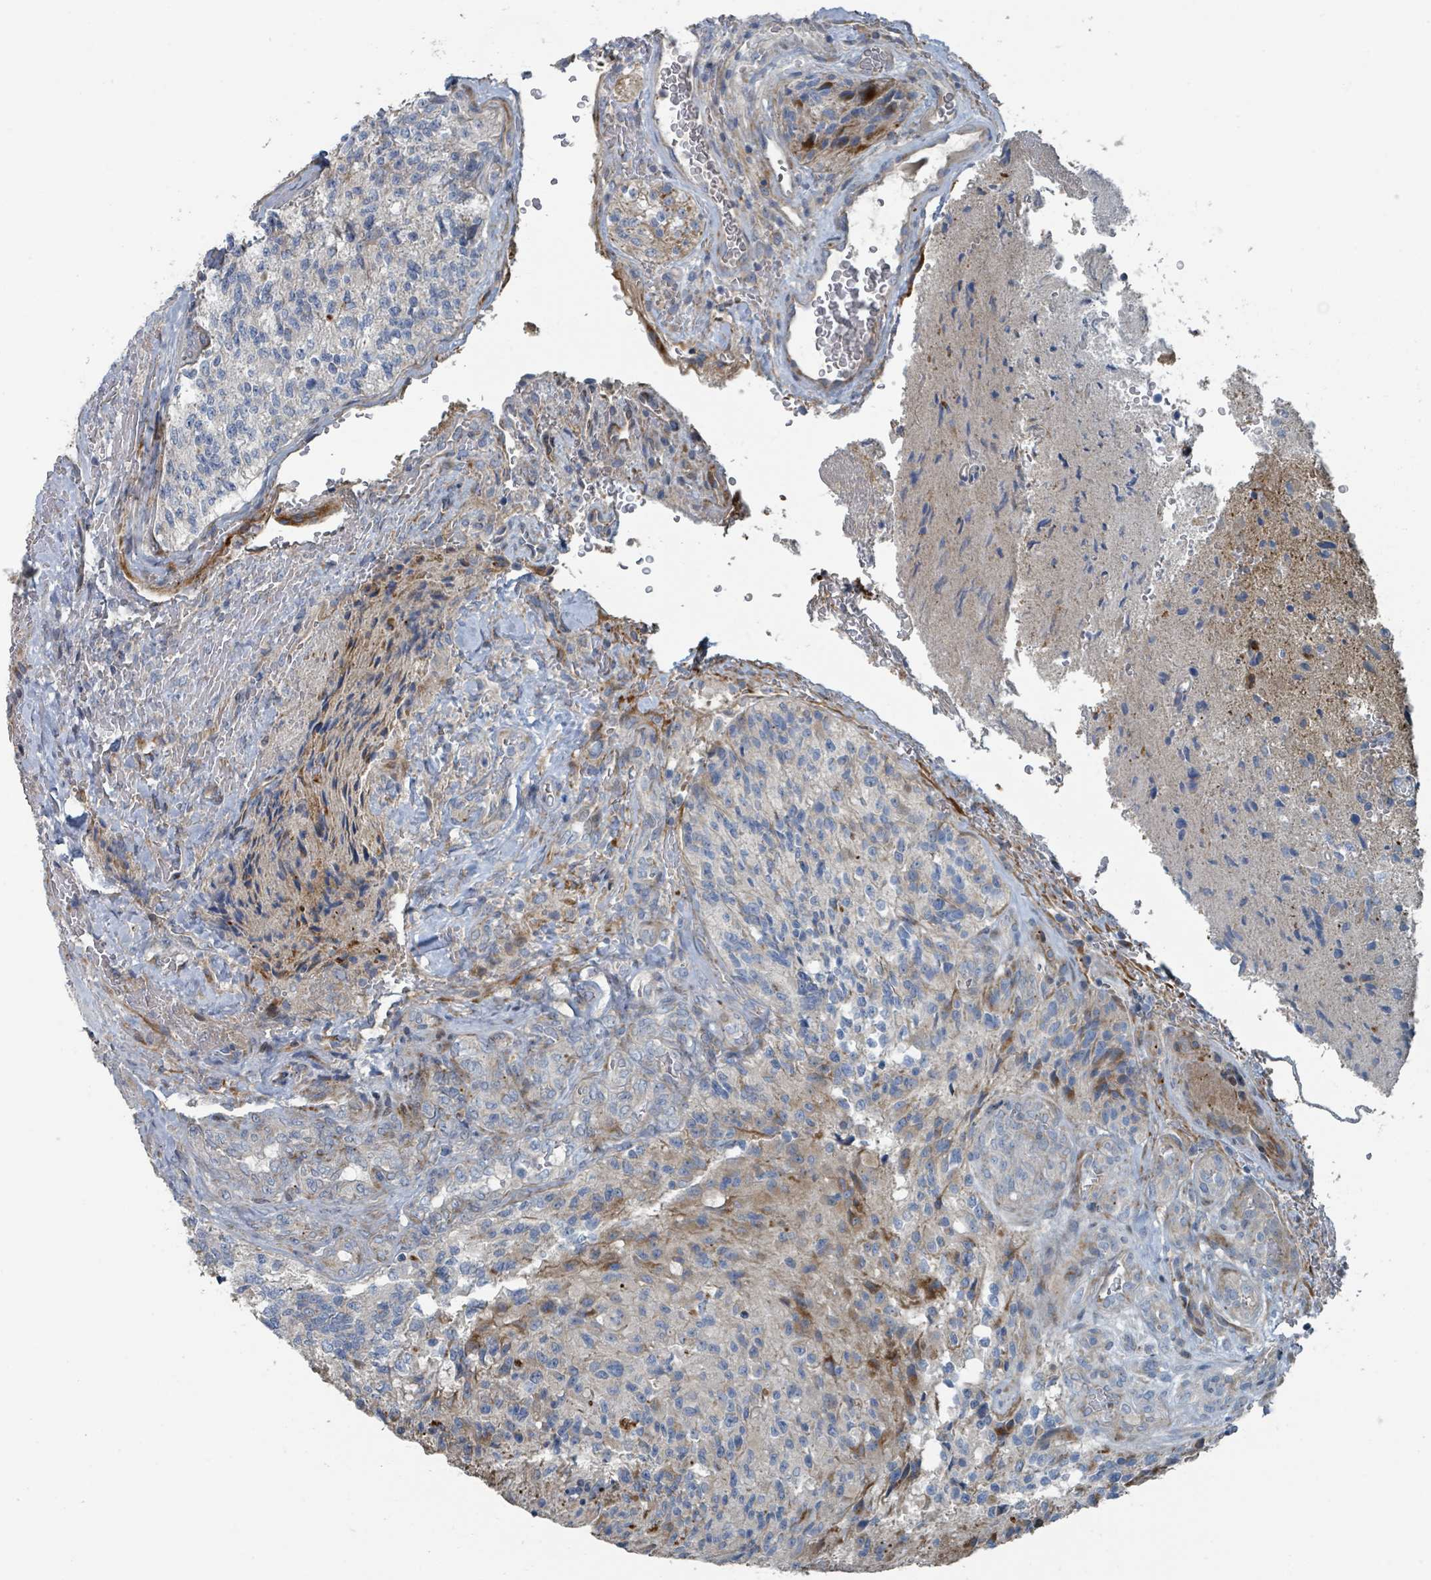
{"staining": {"intensity": "moderate", "quantity": "<25%", "location": "cytoplasmic/membranous"}, "tissue": "glioma", "cell_type": "Tumor cells", "image_type": "cancer", "snomed": [{"axis": "morphology", "description": "Normal tissue, NOS"}, {"axis": "morphology", "description": "Glioma, malignant, High grade"}, {"axis": "topography", "description": "Cerebral cortex"}], "caption": "This micrograph demonstrates immunohistochemistry (IHC) staining of human malignant glioma (high-grade), with low moderate cytoplasmic/membranous positivity in approximately <25% of tumor cells.", "gene": "DIPK2A", "patient": {"sex": "male", "age": 56}}